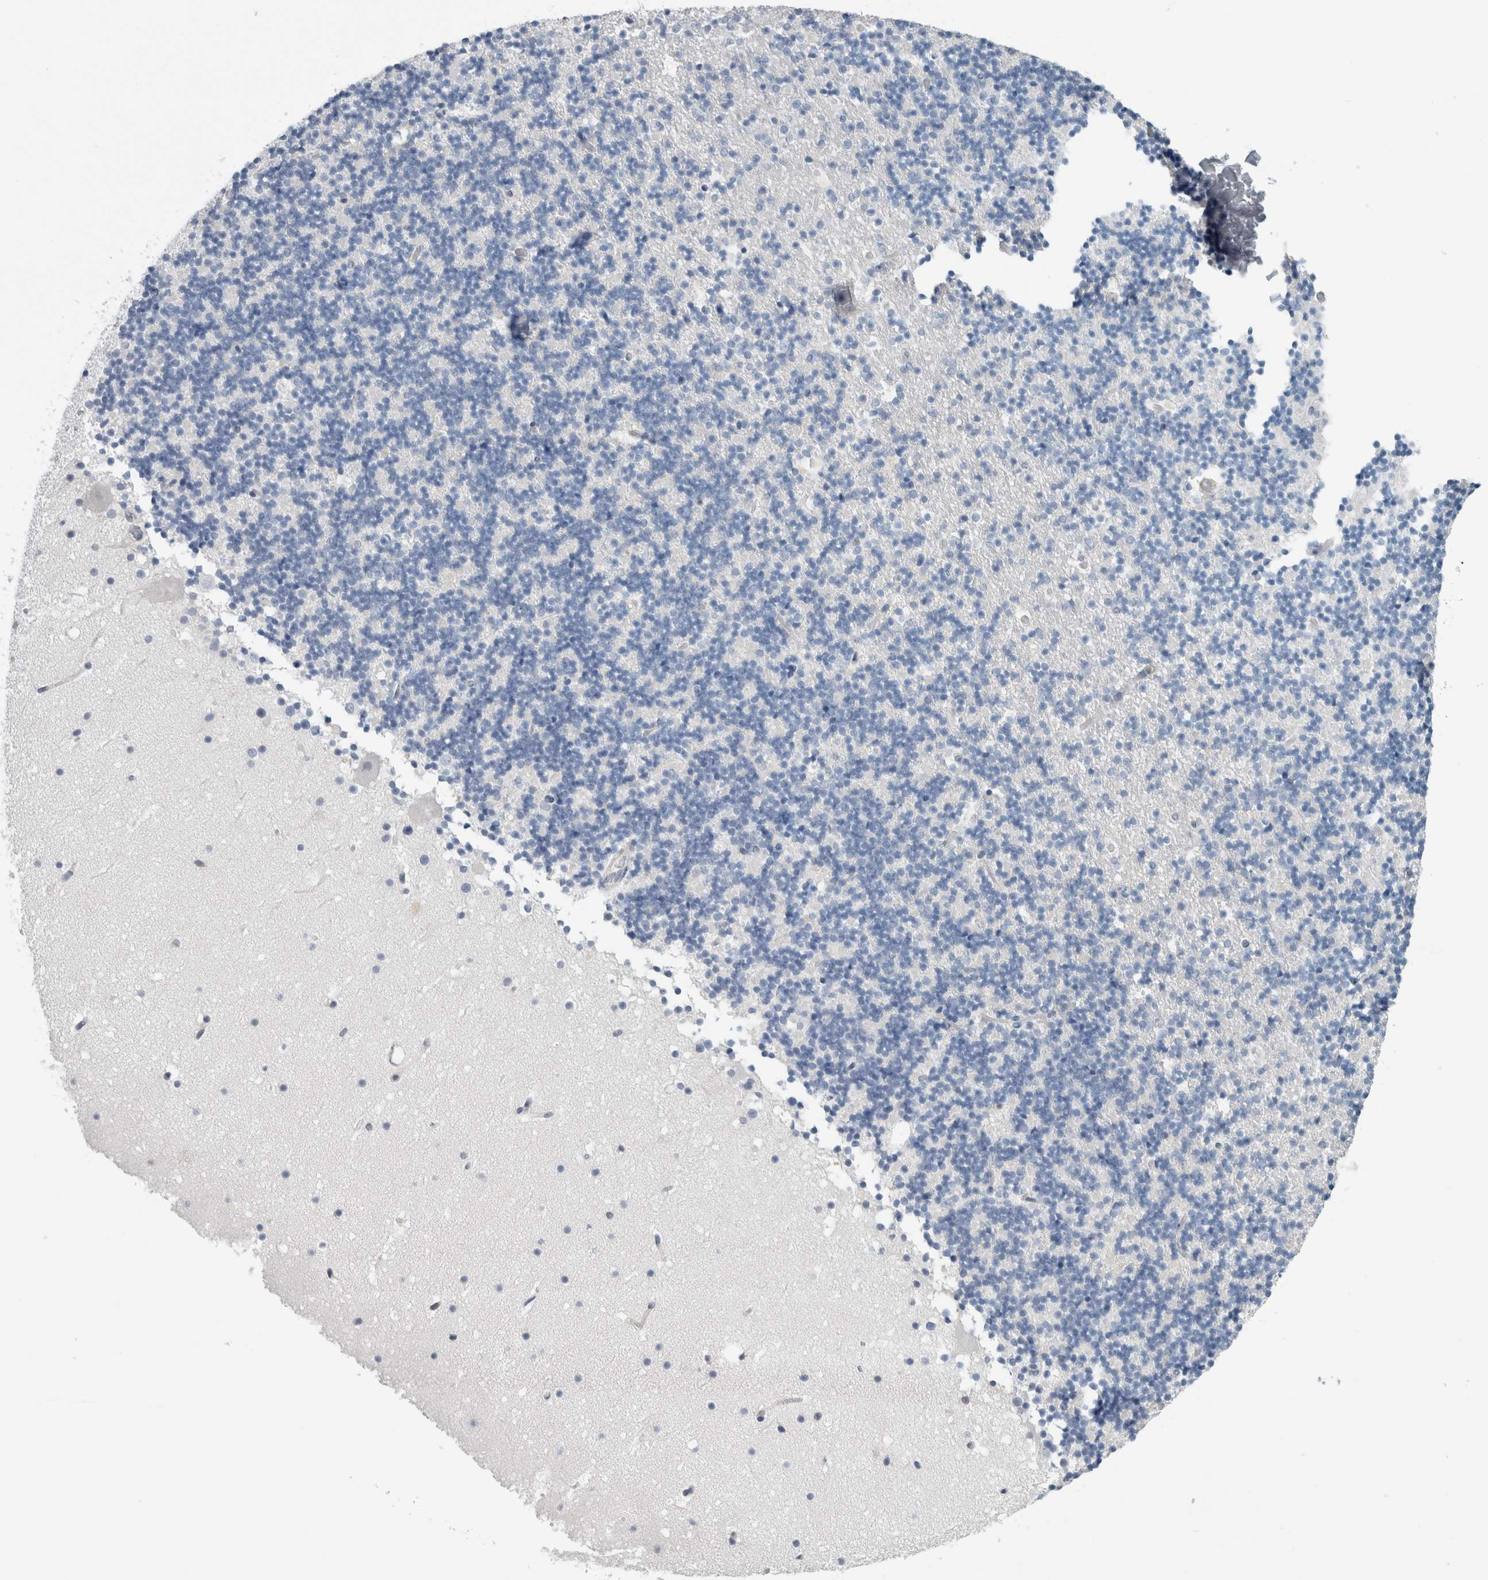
{"staining": {"intensity": "negative", "quantity": "none", "location": "none"}, "tissue": "cerebellum", "cell_type": "Cells in granular layer", "image_type": "normal", "snomed": [{"axis": "morphology", "description": "Normal tissue, NOS"}, {"axis": "topography", "description": "Cerebellum"}], "caption": "Immunohistochemistry of benign cerebellum reveals no positivity in cells in granular layer. Brightfield microscopy of immunohistochemistry (IHC) stained with DAB (brown) and hematoxylin (blue), captured at high magnification.", "gene": "CASP6", "patient": {"sex": "male", "age": 57}}